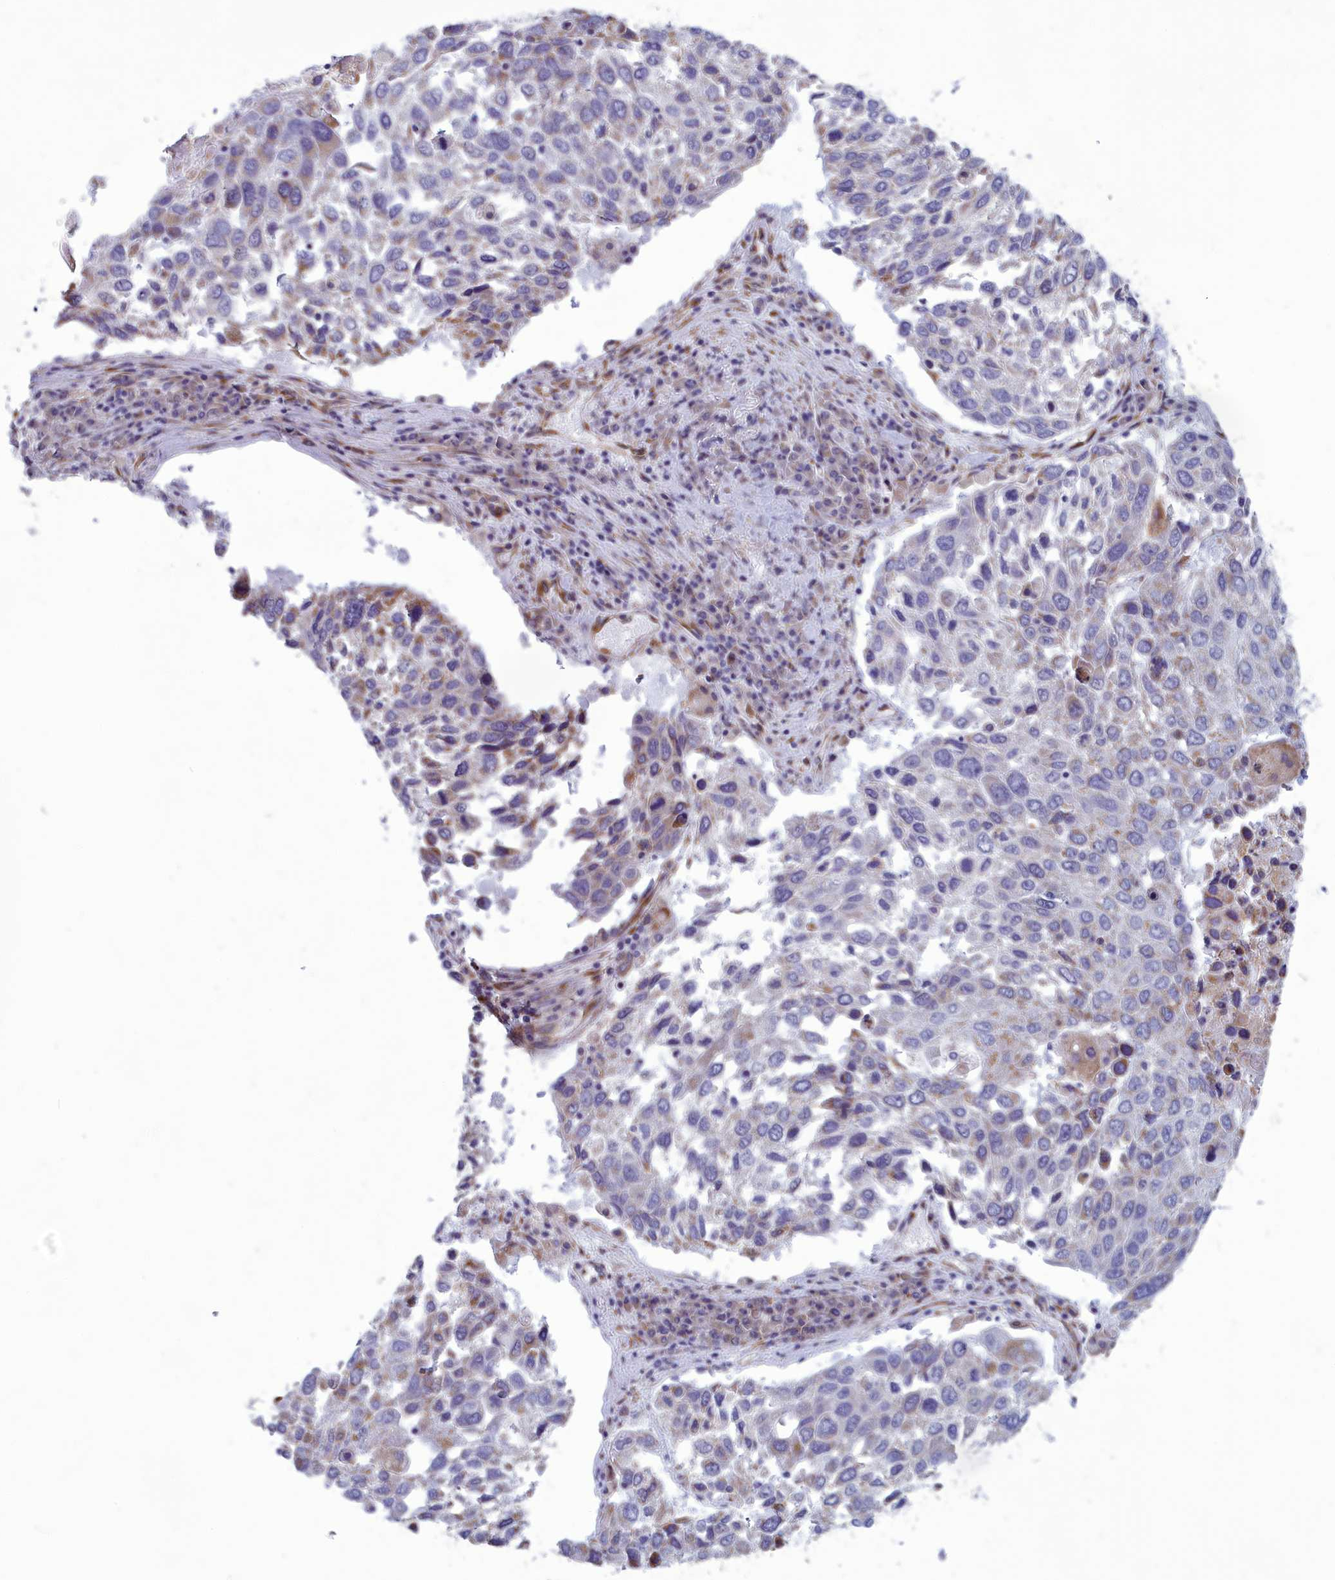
{"staining": {"intensity": "weak", "quantity": "<25%", "location": "cytoplasmic/membranous"}, "tissue": "lung cancer", "cell_type": "Tumor cells", "image_type": "cancer", "snomed": [{"axis": "morphology", "description": "Squamous cell carcinoma, NOS"}, {"axis": "topography", "description": "Lung"}], "caption": "This is an immunohistochemistry micrograph of squamous cell carcinoma (lung). There is no positivity in tumor cells.", "gene": "CENATAC", "patient": {"sex": "male", "age": 65}}